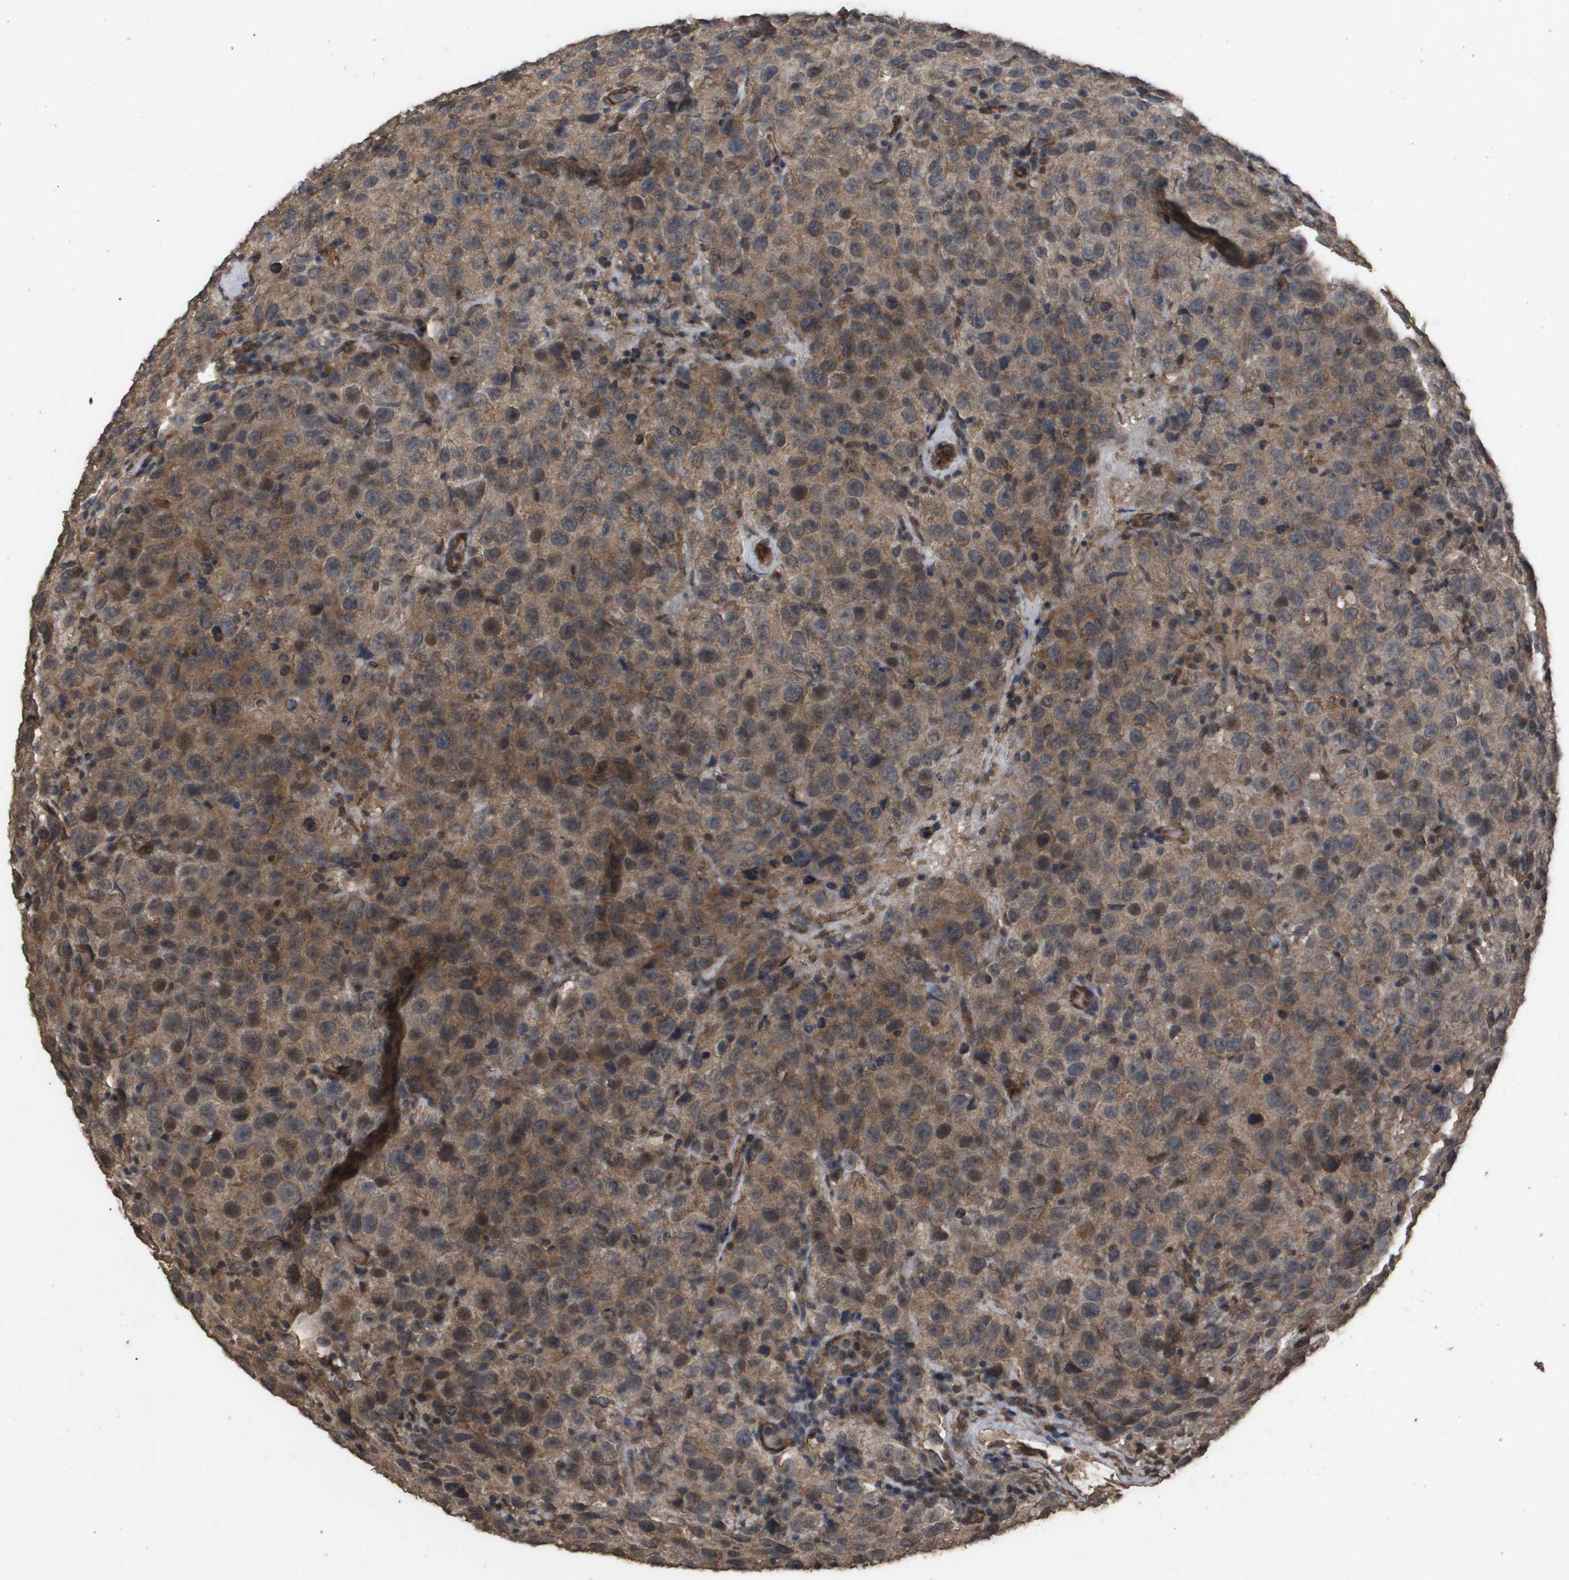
{"staining": {"intensity": "moderate", "quantity": ">75%", "location": "cytoplasmic/membranous"}, "tissue": "testis cancer", "cell_type": "Tumor cells", "image_type": "cancer", "snomed": [{"axis": "morphology", "description": "Seminoma, NOS"}, {"axis": "topography", "description": "Testis"}], "caption": "Testis cancer stained with DAB (3,3'-diaminobenzidine) immunohistochemistry (IHC) exhibits medium levels of moderate cytoplasmic/membranous positivity in about >75% of tumor cells. (Stains: DAB in brown, nuclei in blue, Microscopy: brightfield microscopy at high magnification).", "gene": "CUL5", "patient": {"sex": "male", "age": 52}}